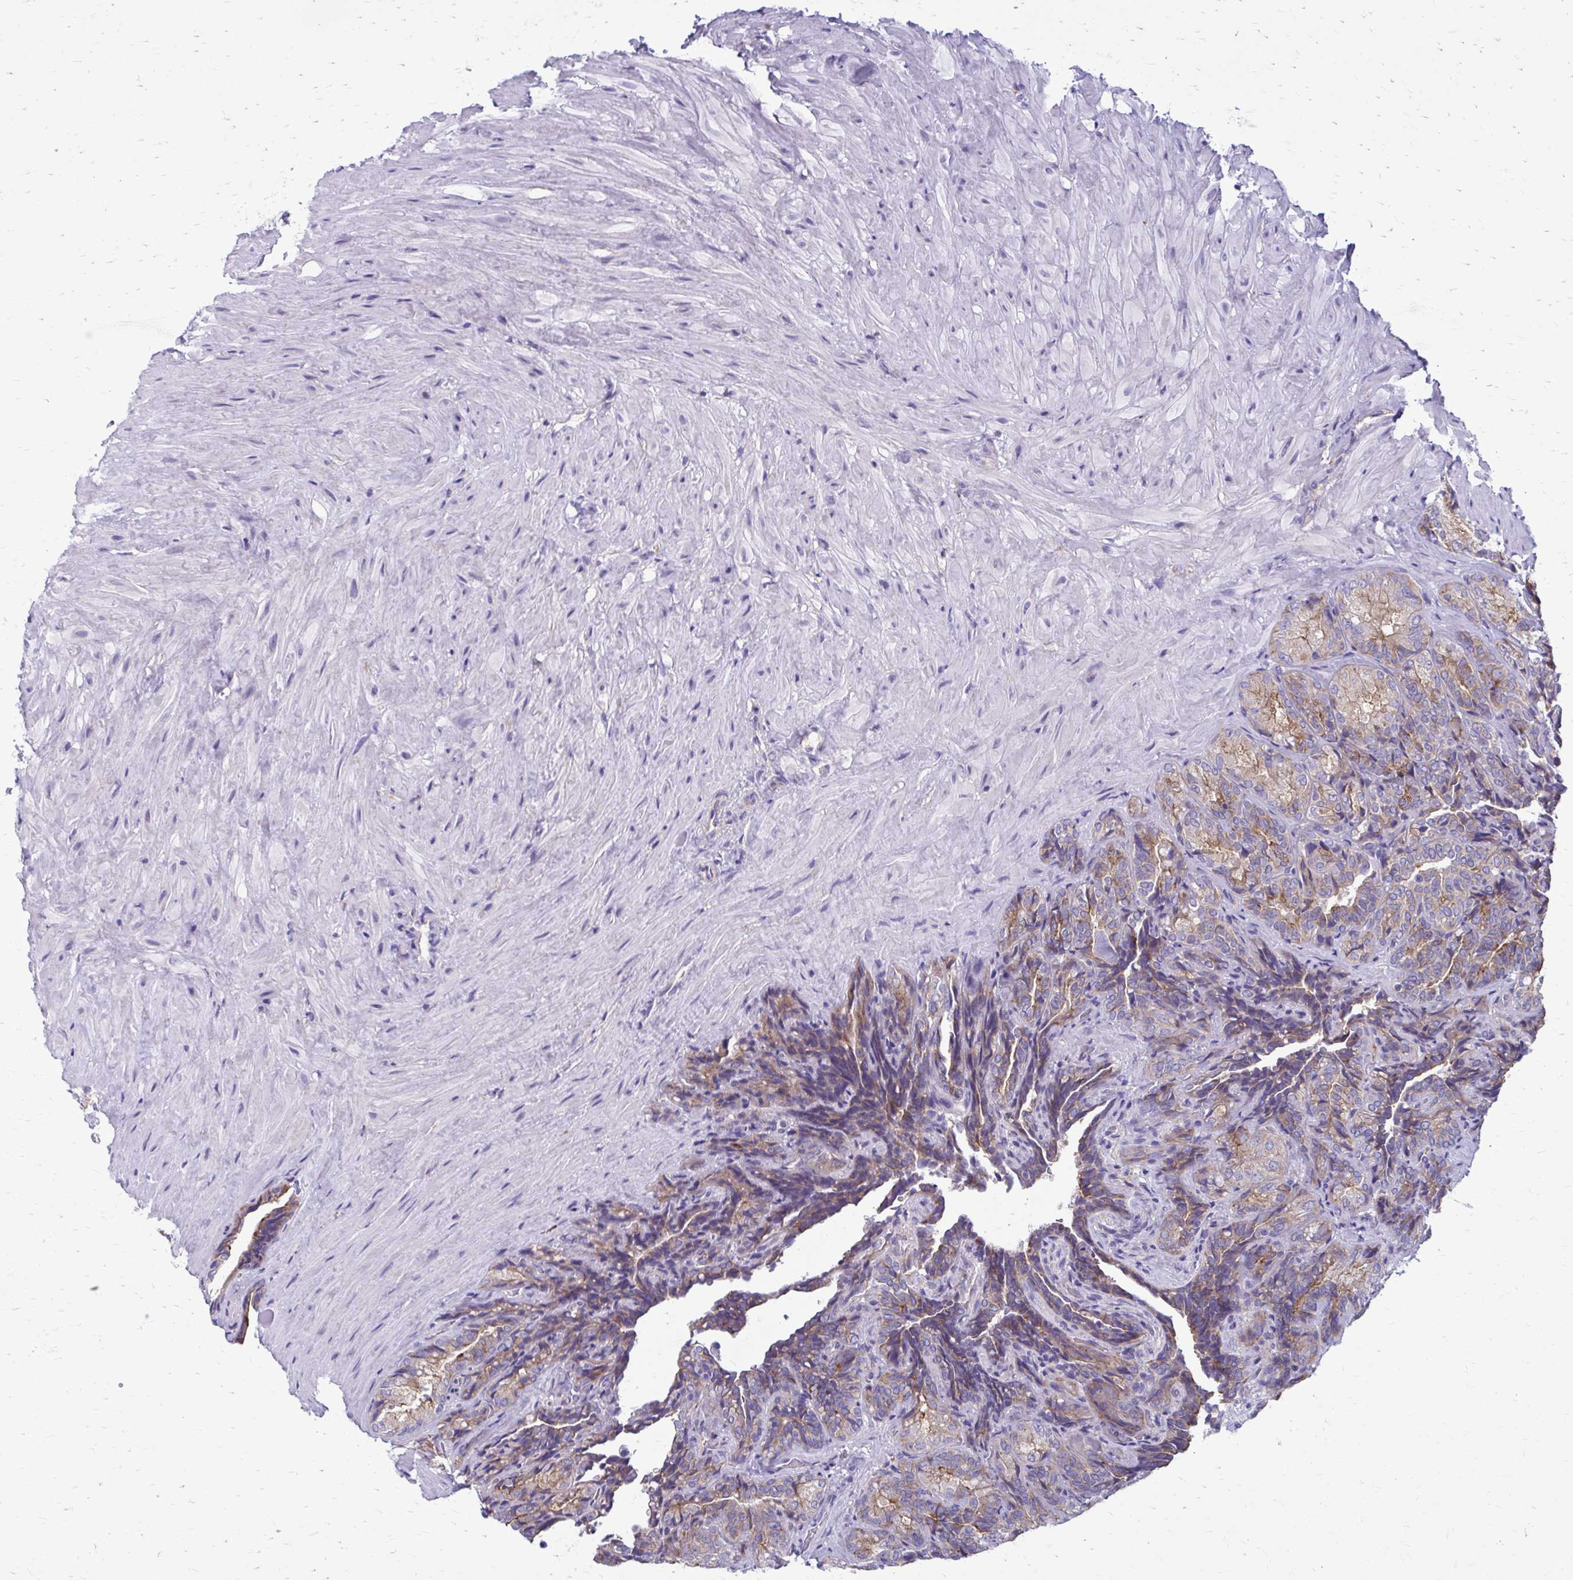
{"staining": {"intensity": "moderate", "quantity": "25%-75%", "location": "cytoplasmic/membranous"}, "tissue": "seminal vesicle", "cell_type": "Glandular cells", "image_type": "normal", "snomed": [{"axis": "morphology", "description": "Normal tissue, NOS"}, {"axis": "topography", "description": "Seminal veicle"}], "caption": "DAB (3,3'-diaminobenzidine) immunohistochemical staining of benign seminal vesicle shows moderate cytoplasmic/membranous protein positivity in approximately 25%-75% of glandular cells.", "gene": "CLTA", "patient": {"sex": "male", "age": 68}}